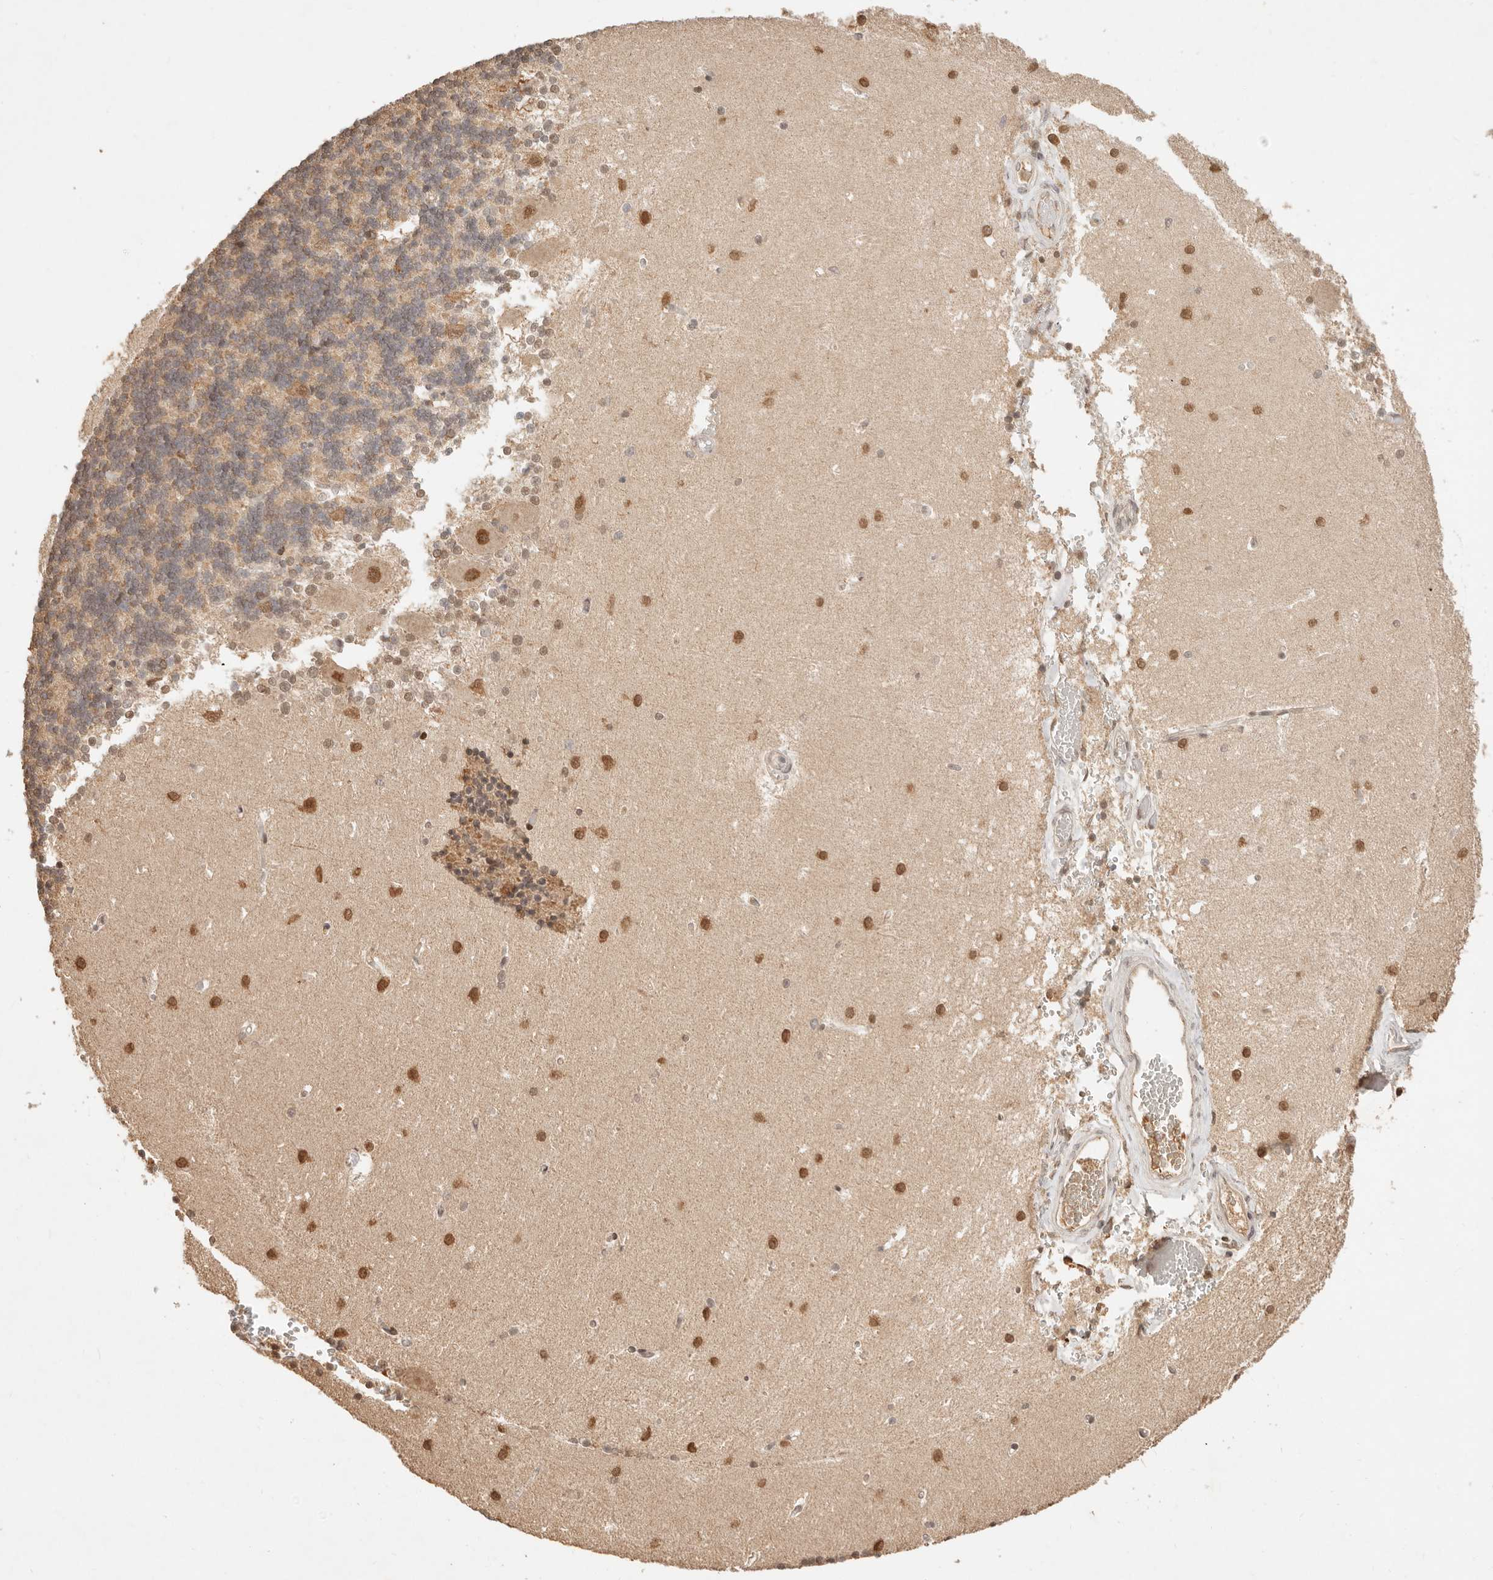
{"staining": {"intensity": "weak", "quantity": "25%-75%", "location": "cytoplasmic/membranous"}, "tissue": "cerebellum", "cell_type": "Cells in granular layer", "image_type": "normal", "snomed": [{"axis": "morphology", "description": "Normal tissue, NOS"}, {"axis": "topography", "description": "Cerebellum"}], "caption": "IHC image of benign cerebellum: human cerebellum stained using immunohistochemistry reveals low levels of weak protein expression localized specifically in the cytoplasmic/membranous of cells in granular layer, appearing as a cytoplasmic/membranous brown color.", "gene": "NPAS2", "patient": {"sex": "male", "age": 37}}